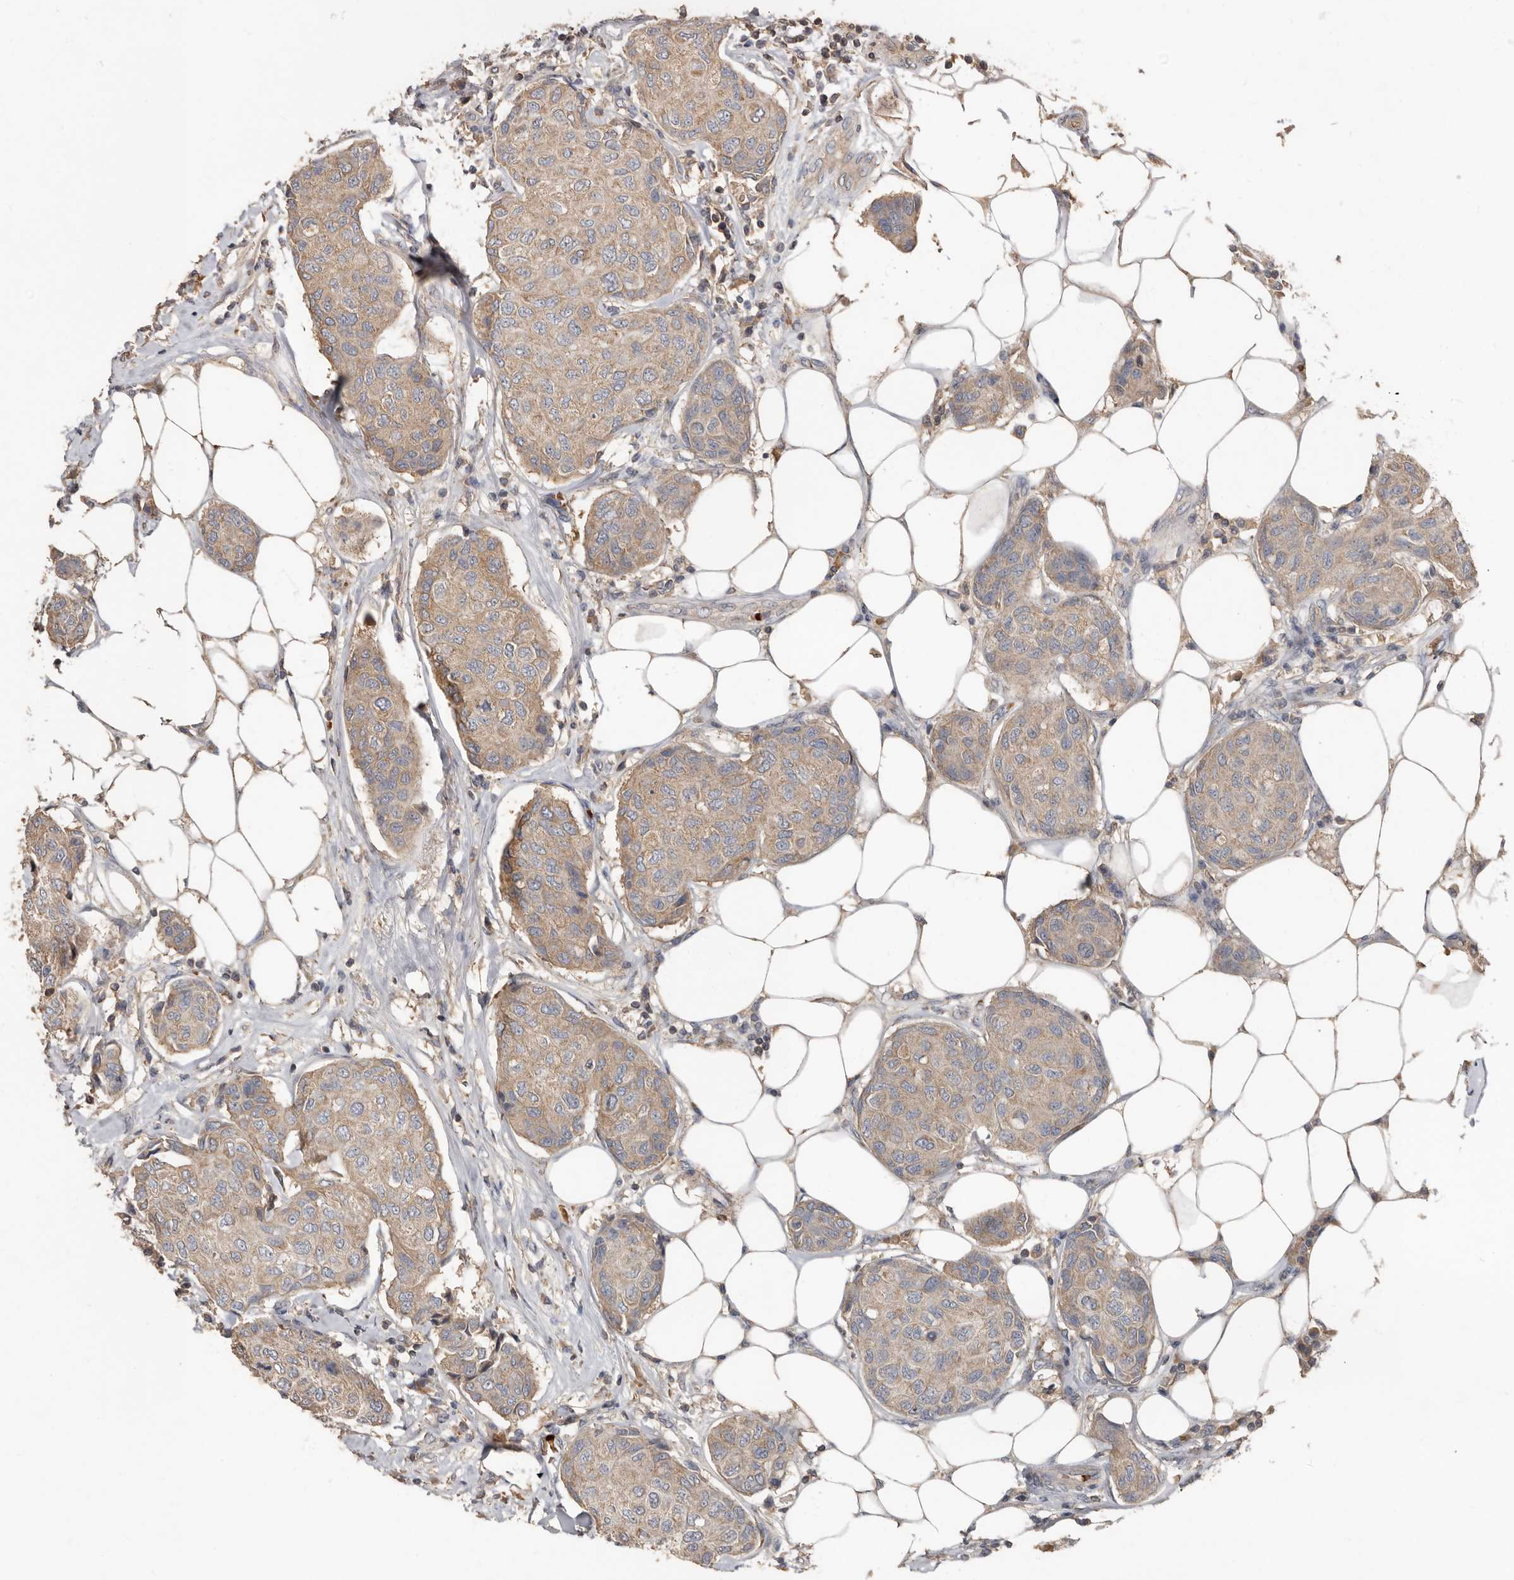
{"staining": {"intensity": "weak", "quantity": ">75%", "location": "cytoplasmic/membranous"}, "tissue": "breast cancer", "cell_type": "Tumor cells", "image_type": "cancer", "snomed": [{"axis": "morphology", "description": "Duct carcinoma"}, {"axis": "topography", "description": "Breast"}], "caption": "Protein staining of breast intraductal carcinoma tissue reveals weak cytoplasmic/membranous positivity in approximately >75% of tumor cells.", "gene": "KIF26B", "patient": {"sex": "female", "age": 80}}